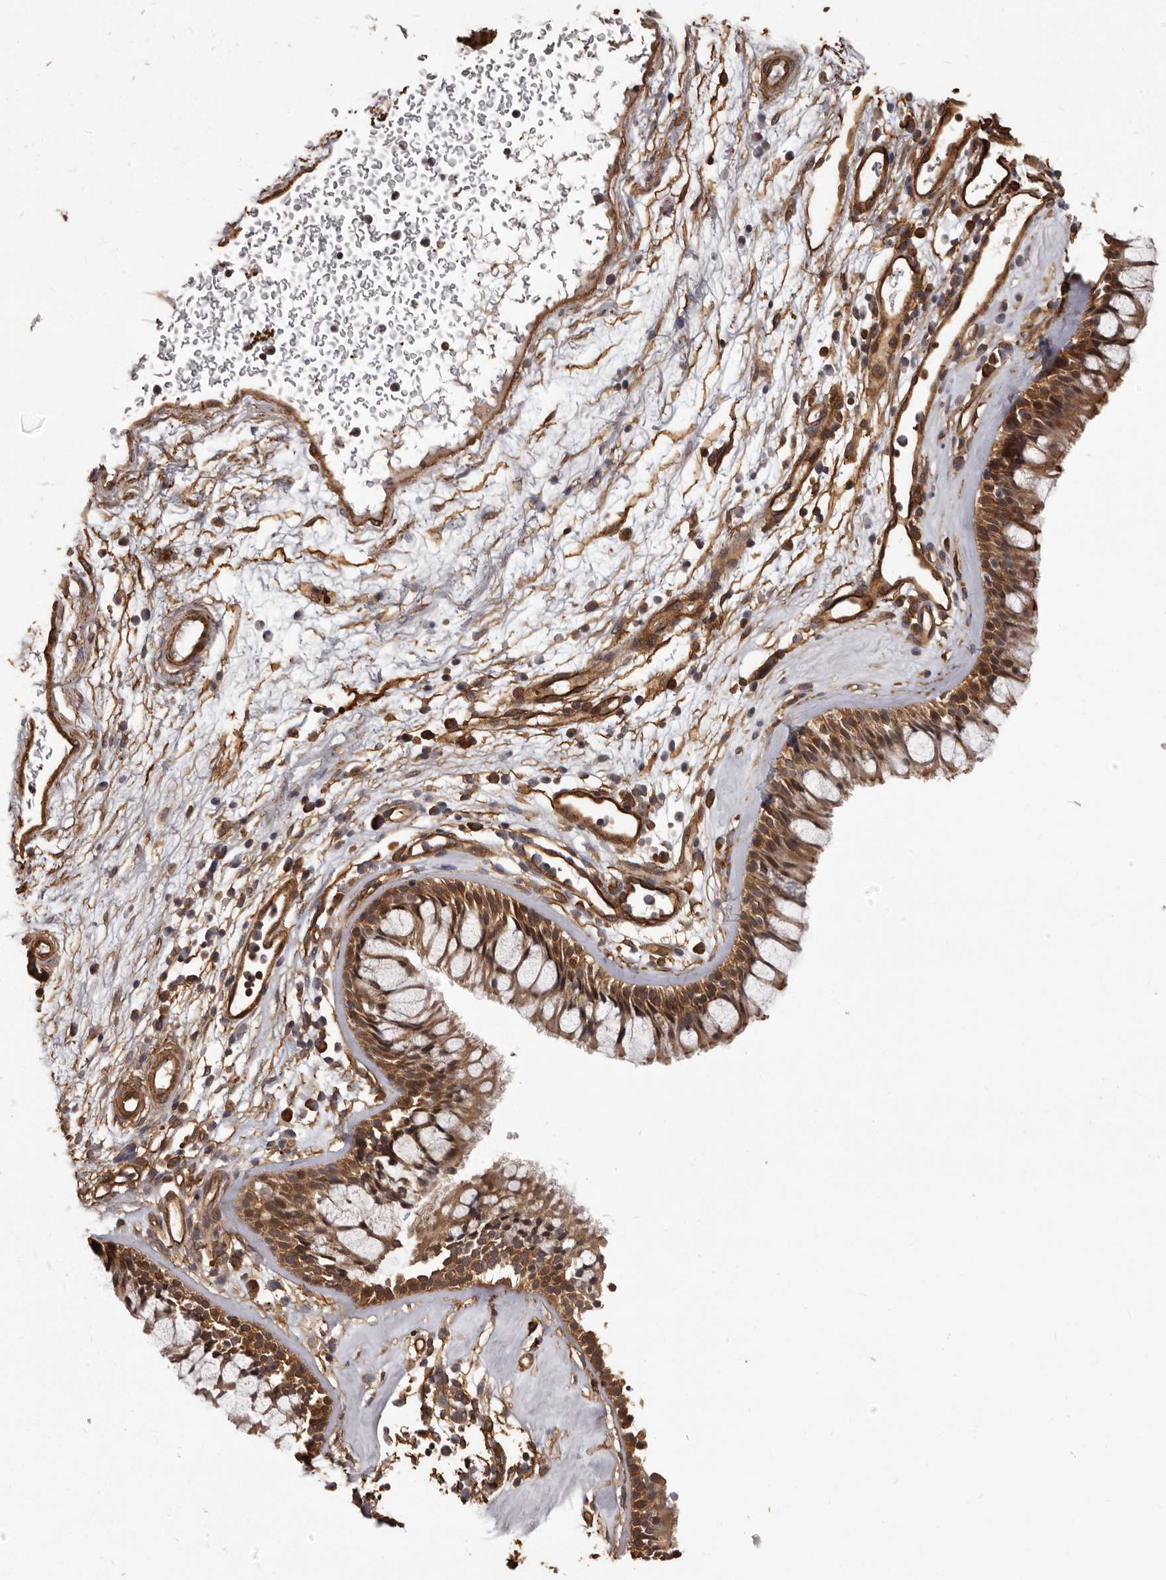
{"staining": {"intensity": "strong", "quantity": ">75%", "location": "cytoplasmic/membranous"}, "tissue": "nasopharynx", "cell_type": "Respiratory epithelial cells", "image_type": "normal", "snomed": [{"axis": "morphology", "description": "Normal tissue, NOS"}, {"axis": "morphology", "description": "Inflammation, NOS"}, {"axis": "morphology", "description": "Malignant melanoma, Metastatic site"}, {"axis": "topography", "description": "Nasopharynx"}], "caption": "Immunohistochemistry (IHC) staining of normal nasopharynx, which demonstrates high levels of strong cytoplasmic/membranous positivity in approximately >75% of respiratory epithelial cells indicating strong cytoplasmic/membranous protein expression. The staining was performed using DAB (3,3'-diaminobenzidine) (brown) for protein detection and nuclei were counterstained in hematoxylin (blue).", "gene": "SLITRK6", "patient": {"sex": "male", "age": 70}}